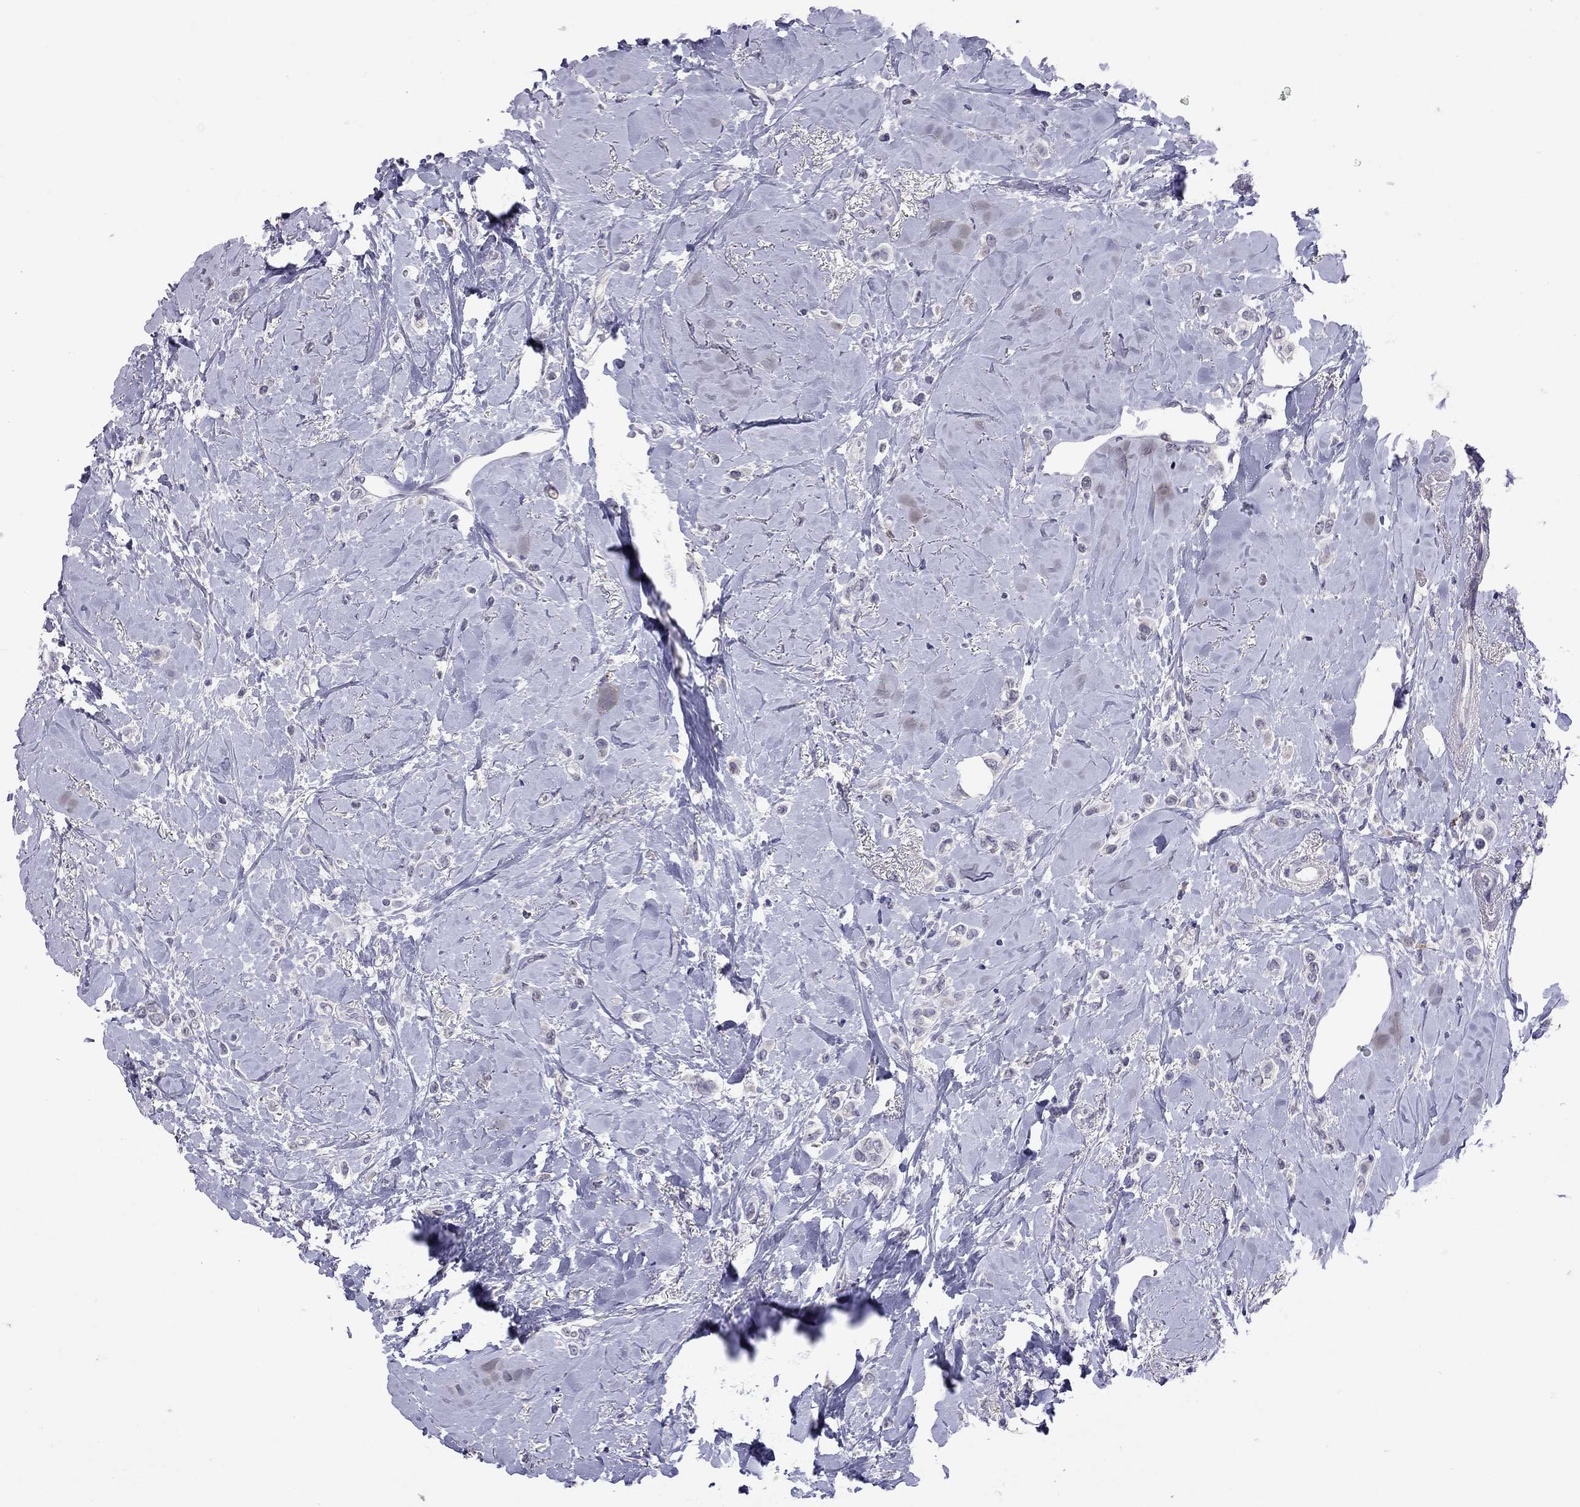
{"staining": {"intensity": "negative", "quantity": "none", "location": "none"}, "tissue": "breast cancer", "cell_type": "Tumor cells", "image_type": "cancer", "snomed": [{"axis": "morphology", "description": "Lobular carcinoma"}, {"axis": "topography", "description": "Breast"}], "caption": "This is a histopathology image of immunohistochemistry (IHC) staining of breast lobular carcinoma, which shows no expression in tumor cells.", "gene": "SLAMF1", "patient": {"sex": "female", "age": 66}}